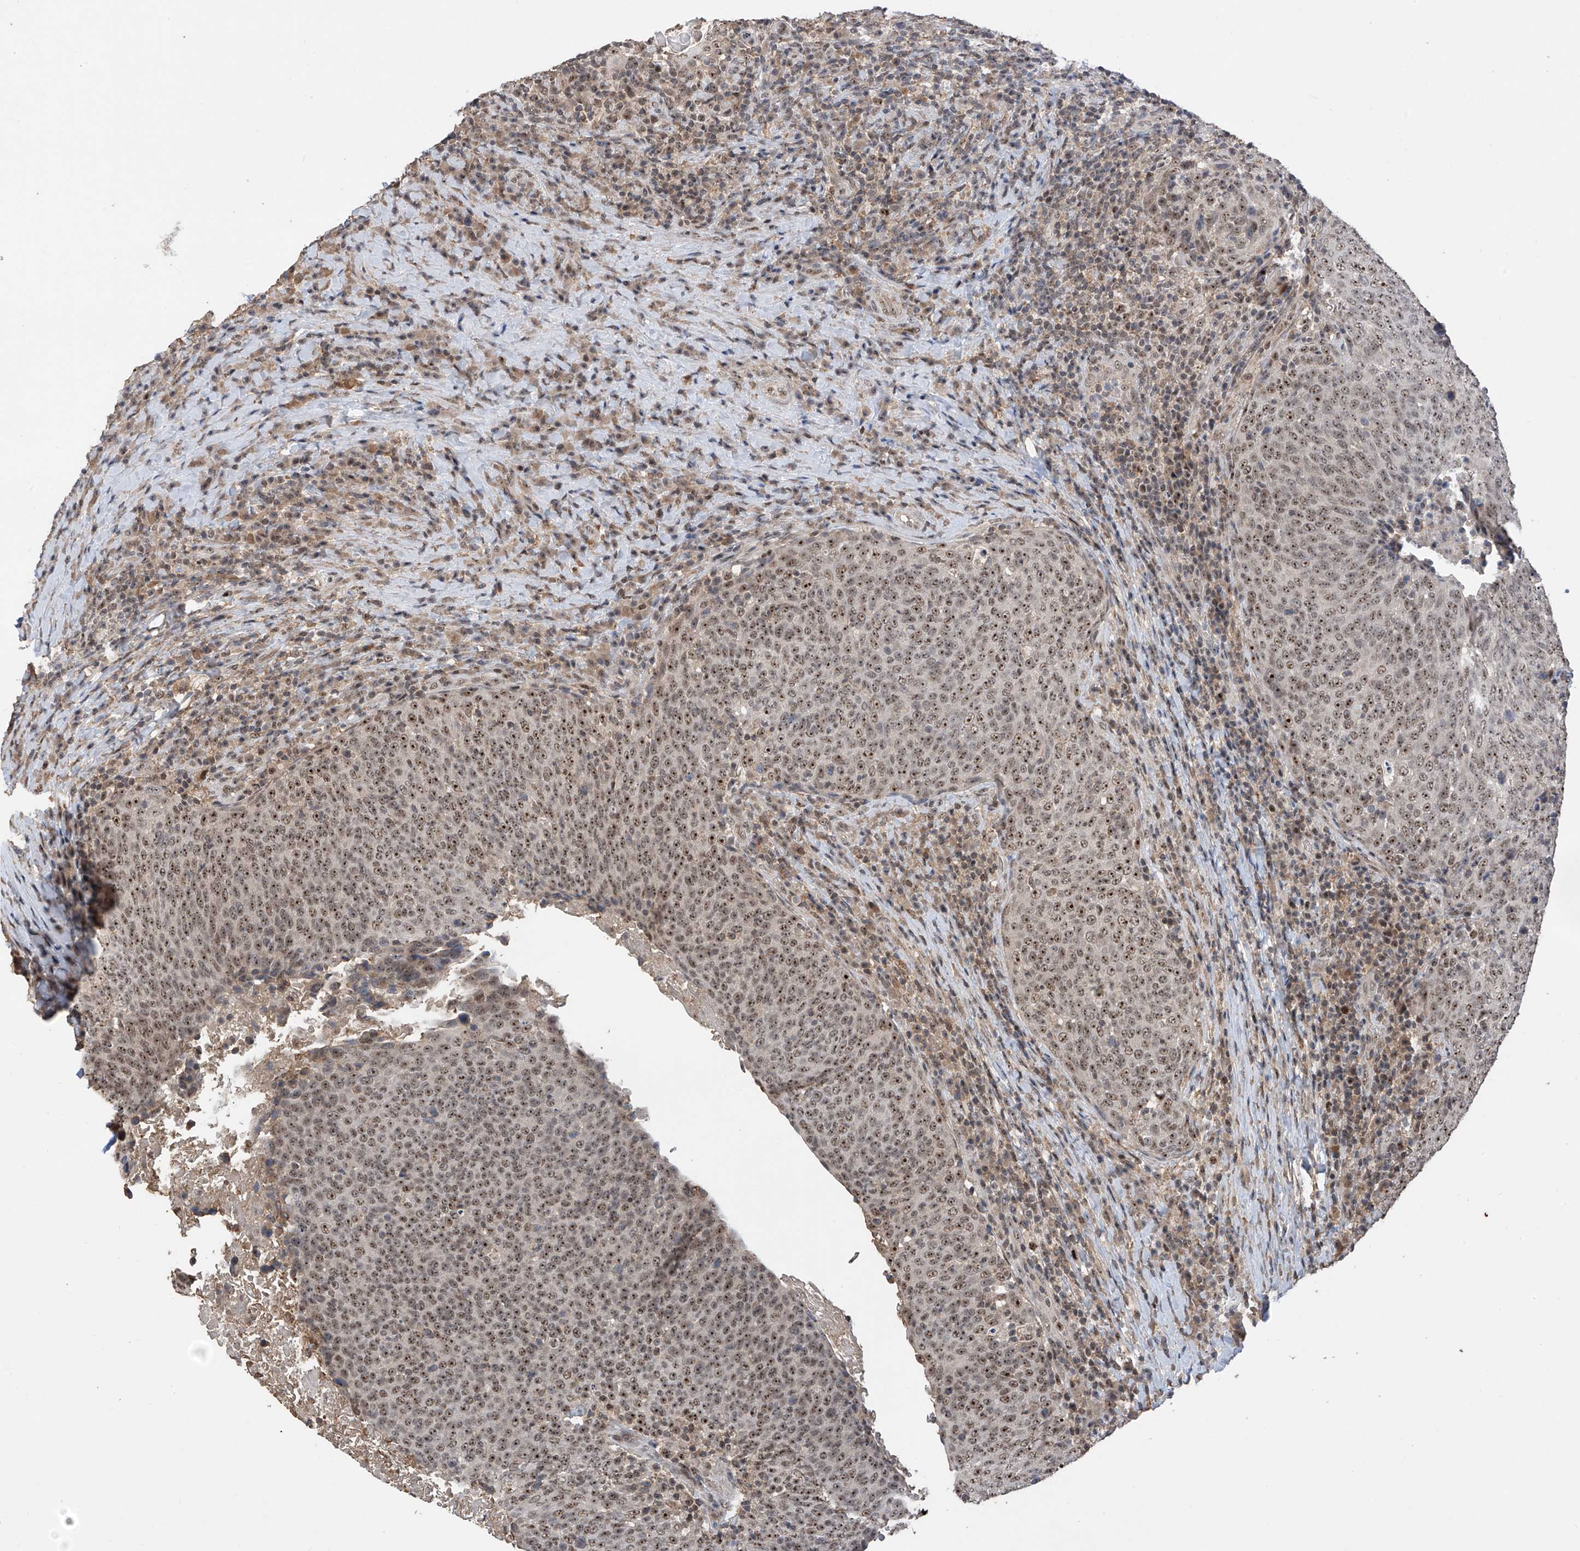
{"staining": {"intensity": "moderate", "quantity": ">75%", "location": "nuclear"}, "tissue": "head and neck cancer", "cell_type": "Tumor cells", "image_type": "cancer", "snomed": [{"axis": "morphology", "description": "Squamous cell carcinoma, NOS"}, {"axis": "morphology", "description": "Squamous cell carcinoma, metastatic, NOS"}, {"axis": "topography", "description": "Lymph node"}, {"axis": "topography", "description": "Head-Neck"}], "caption": "Squamous cell carcinoma (head and neck) stained with immunohistochemistry shows moderate nuclear positivity in about >75% of tumor cells.", "gene": "C1orf131", "patient": {"sex": "male", "age": 62}}